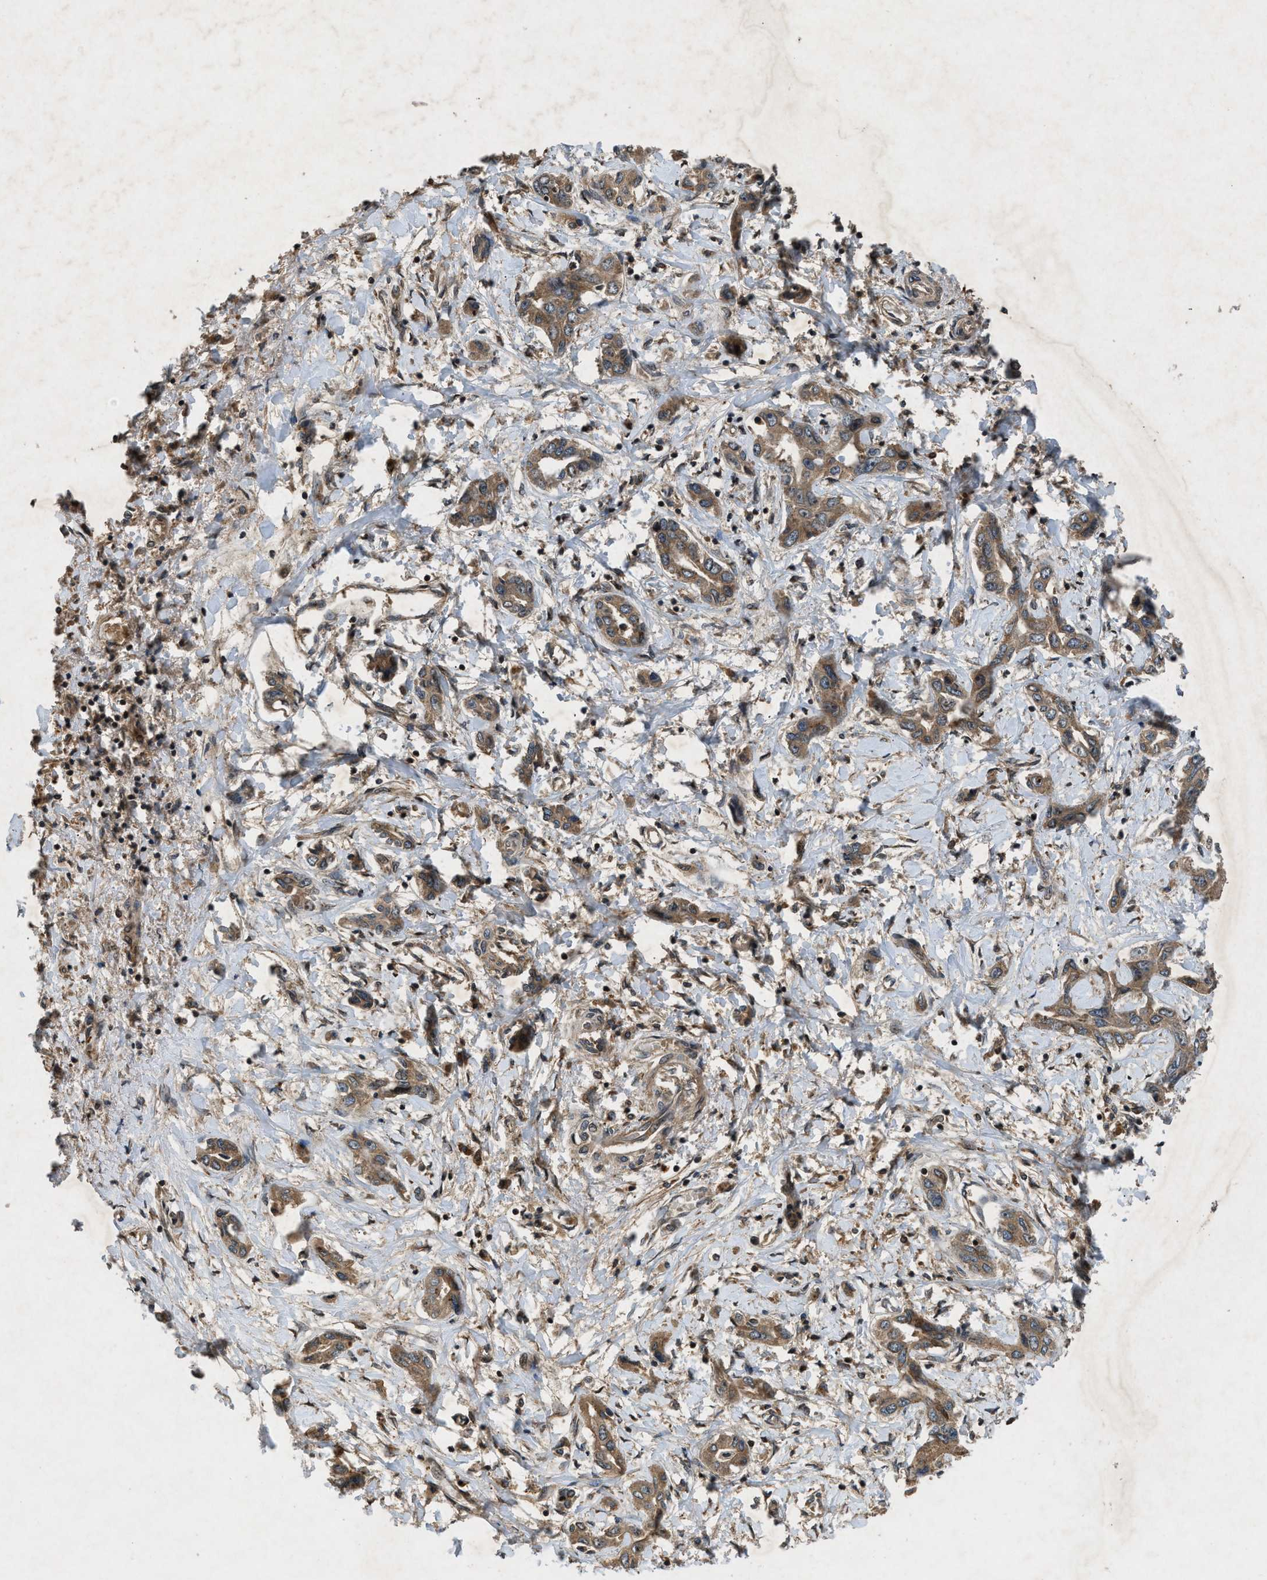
{"staining": {"intensity": "moderate", "quantity": ">75%", "location": "cytoplasmic/membranous"}, "tissue": "liver cancer", "cell_type": "Tumor cells", "image_type": "cancer", "snomed": [{"axis": "morphology", "description": "Cholangiocarcinoma"}, {"axis": "topography", "description": "Liver"}], "caption": "IHC (DAB) staining of liver cancer shows moderate cytoplasmic/membranous protein expression in about >75% of tumor cells. The staining was performed using DAB to visualize the protein expression in brown, while the nuclei were stained in blue with hematoxylin (Magnification: 20x).", "gene": "RPS6KB1", "patient": {"sex": "female", "age": 38}}